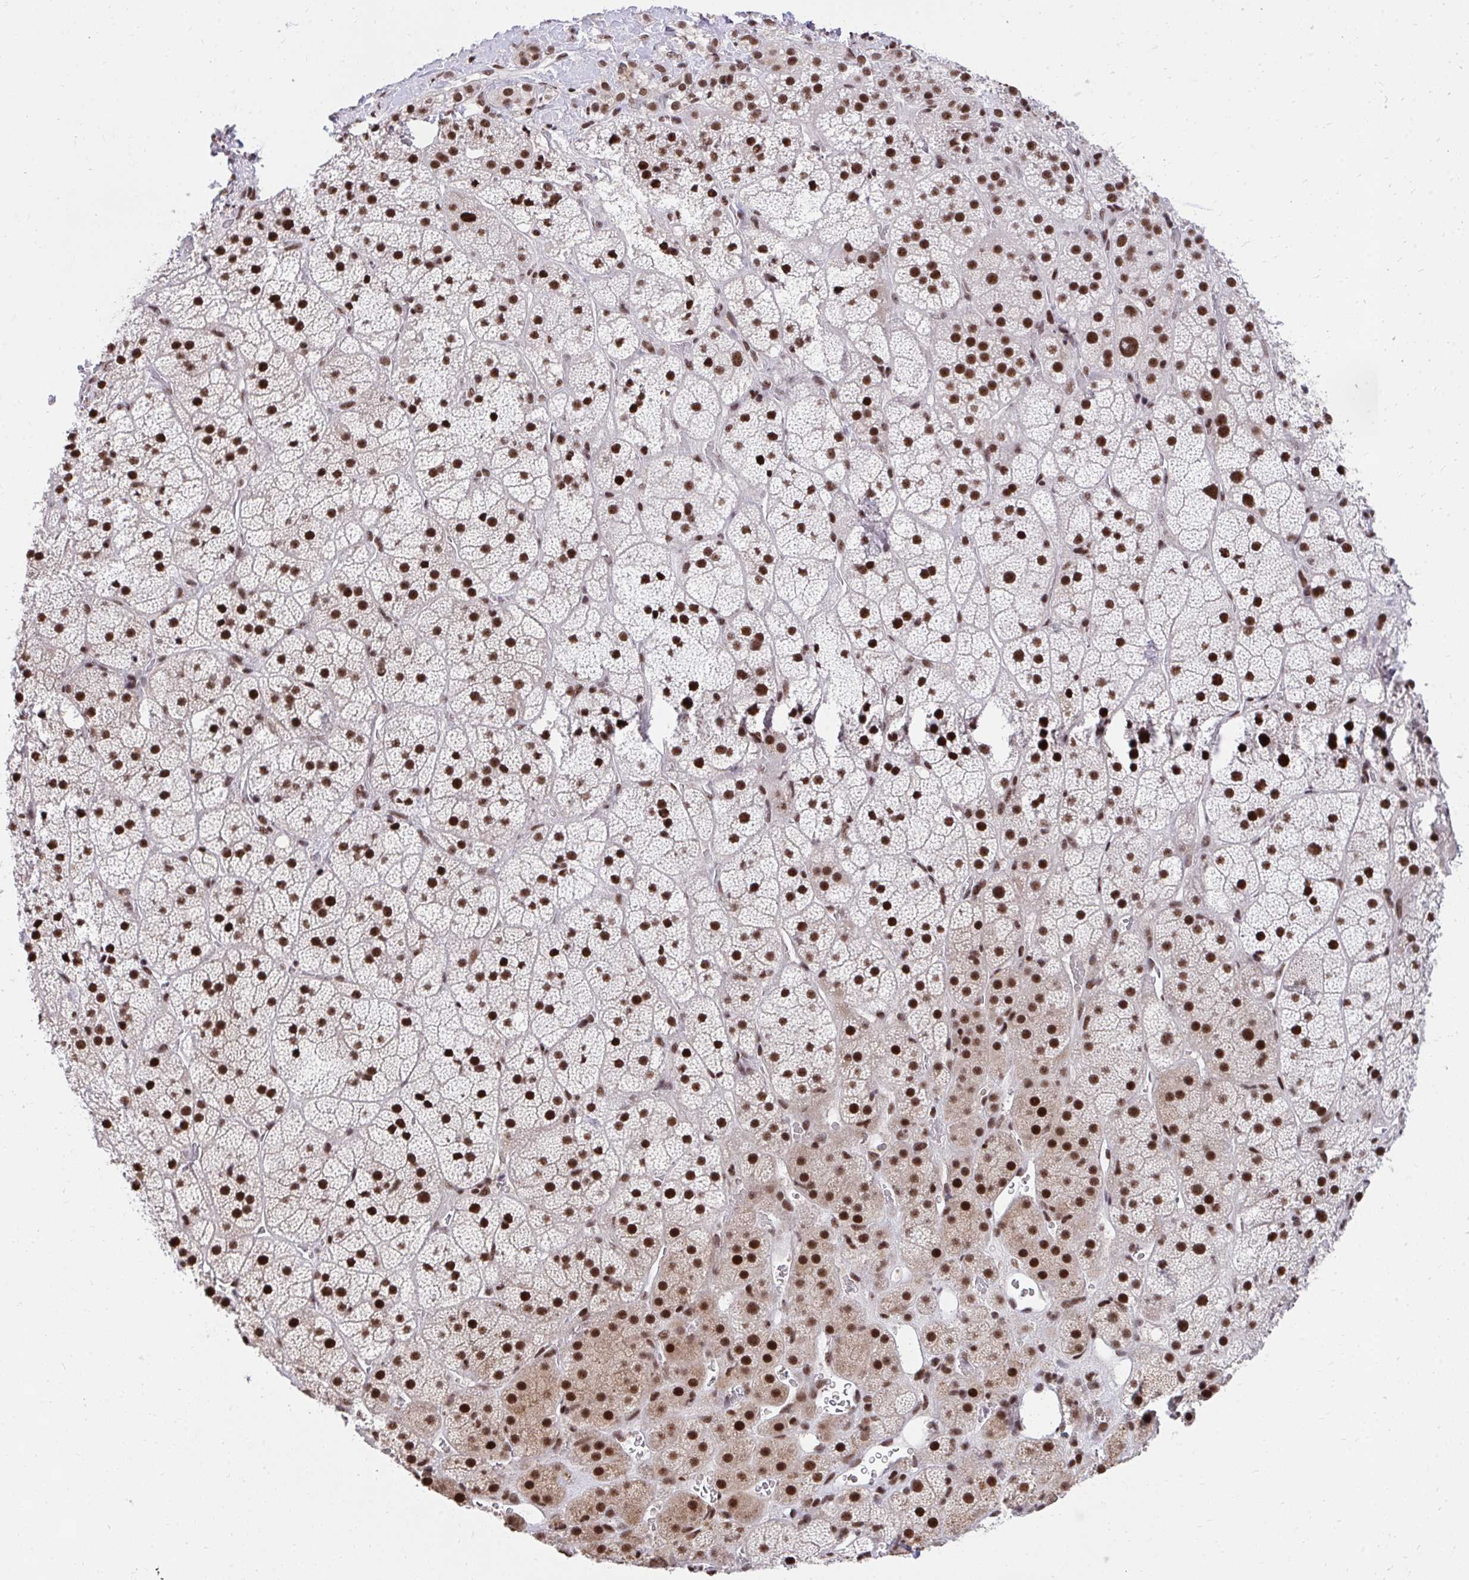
{"staining": {"intensity": "strong", "quantity": ">75%", "location": "nuclear"}, "tissue": "adrenal gland", "cell_type": "Glandular cells", "image_type": "normal", "snomed": [{"axis": "morphology", "description": "Normal tissue, NOS"}, {"axis": "topography", "description": "Adrenal gland"}], "caption": "Immunohistochemistry histopathology image of unremarkable adrenal gland stained for a protein (brown), which displays high levels of strong nuclear staining in about >75% of glandular cells.", "gene": "SYNE4", "patient": {"sex": "male", "age": 57}}